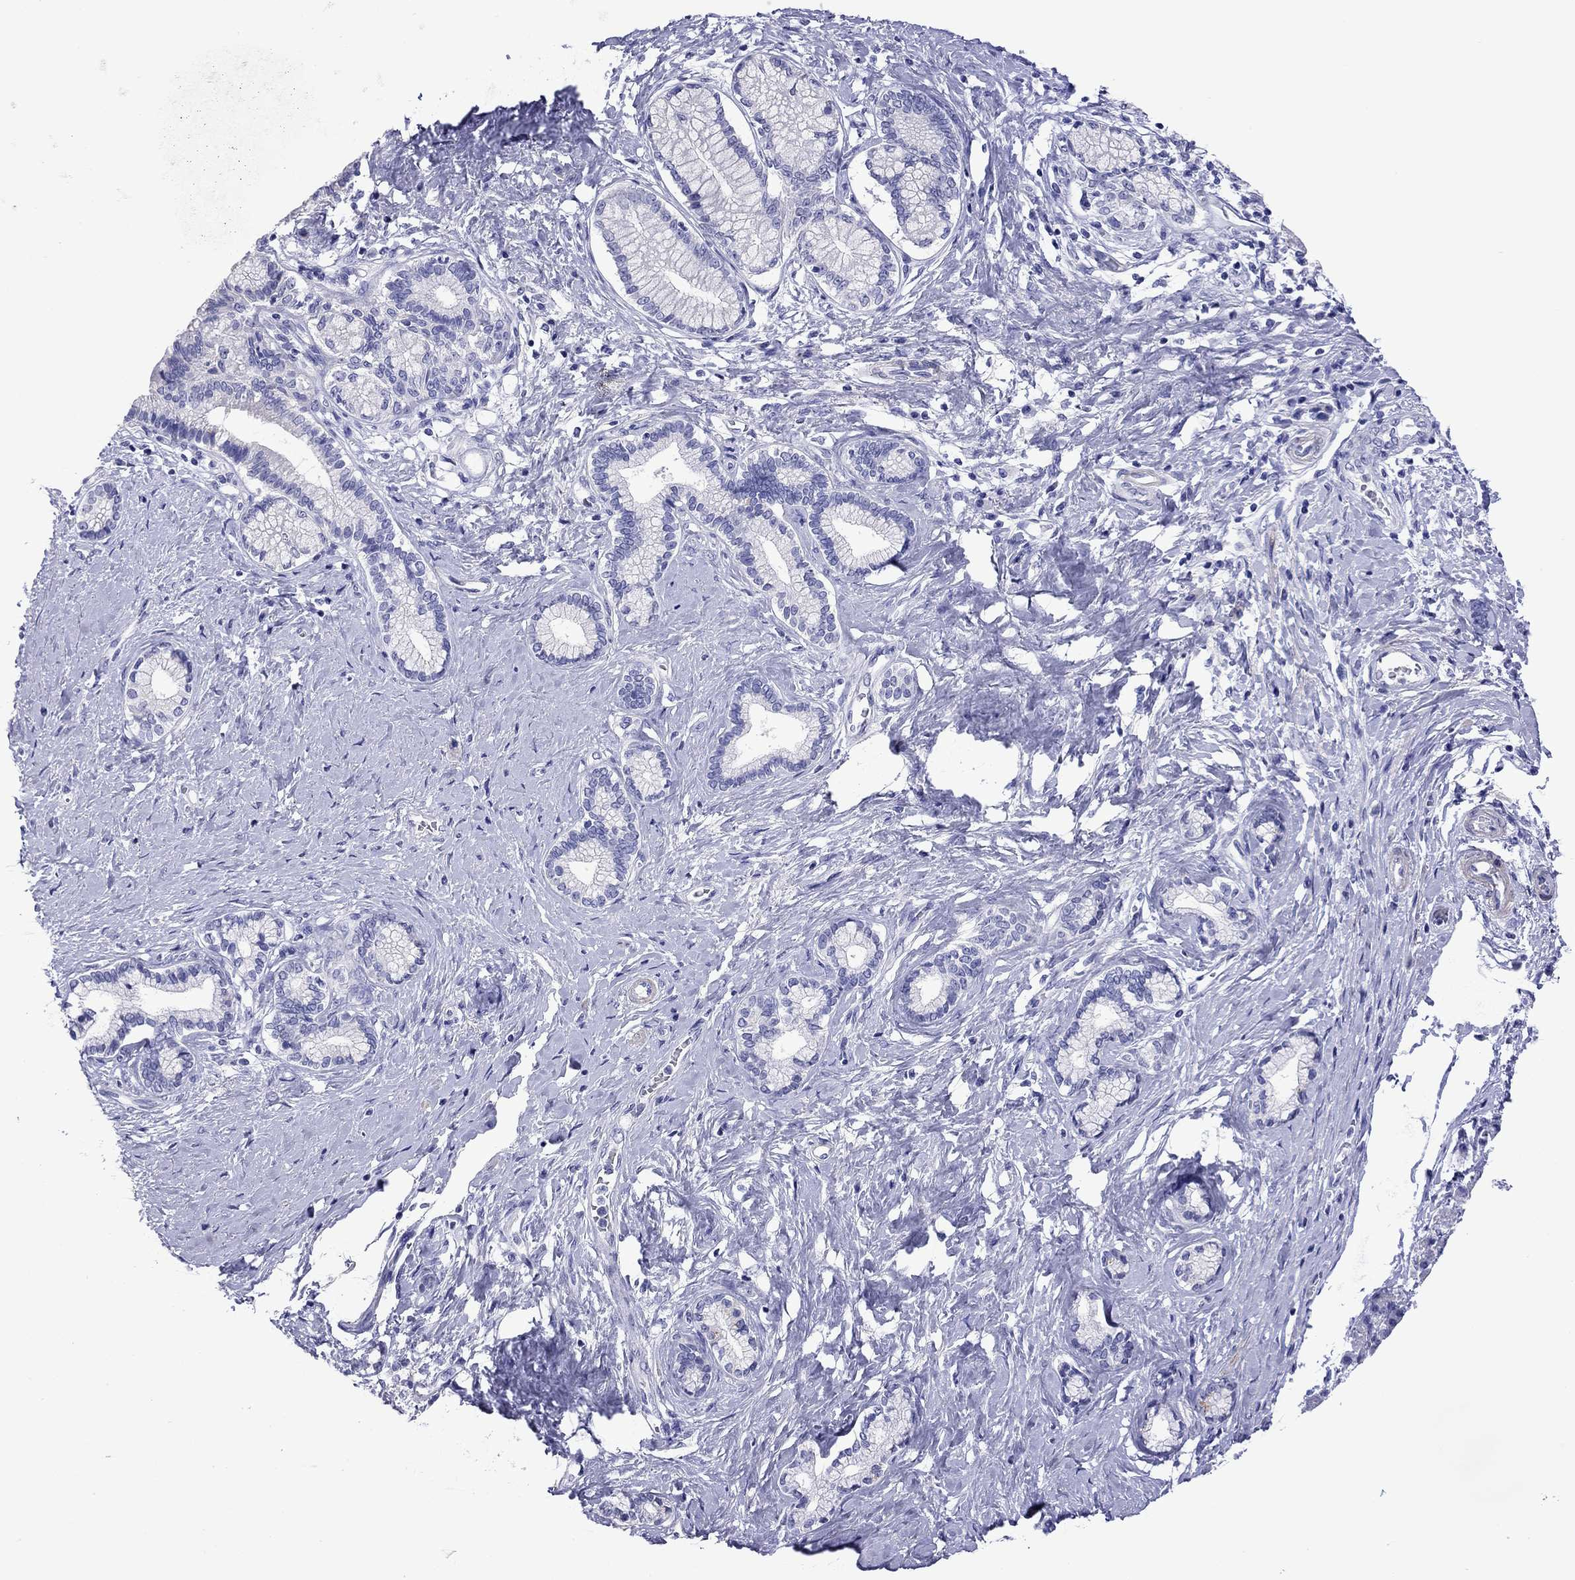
{"staining": {"intensity": "negative", "quantity": "none", "location": "none"}, "tissue": "pancreatic cancer", "cell_type": "Tumor cells", "image_type": "cancer", "snomed": [{"axis": "morphology", "description": "Adenocarcinoma, NOS"}, {"axis": "topography", "description": "Pancreas"}], "caption": "Immunohistochemistry image of neoplastic tissue: human pancreatic cancer (adenocarcinoma) stained with DAB reveals no significant protein expression in tumor cells.", "gene": "KIAA2012", "patient": {"sex": "female", "age": 73}}